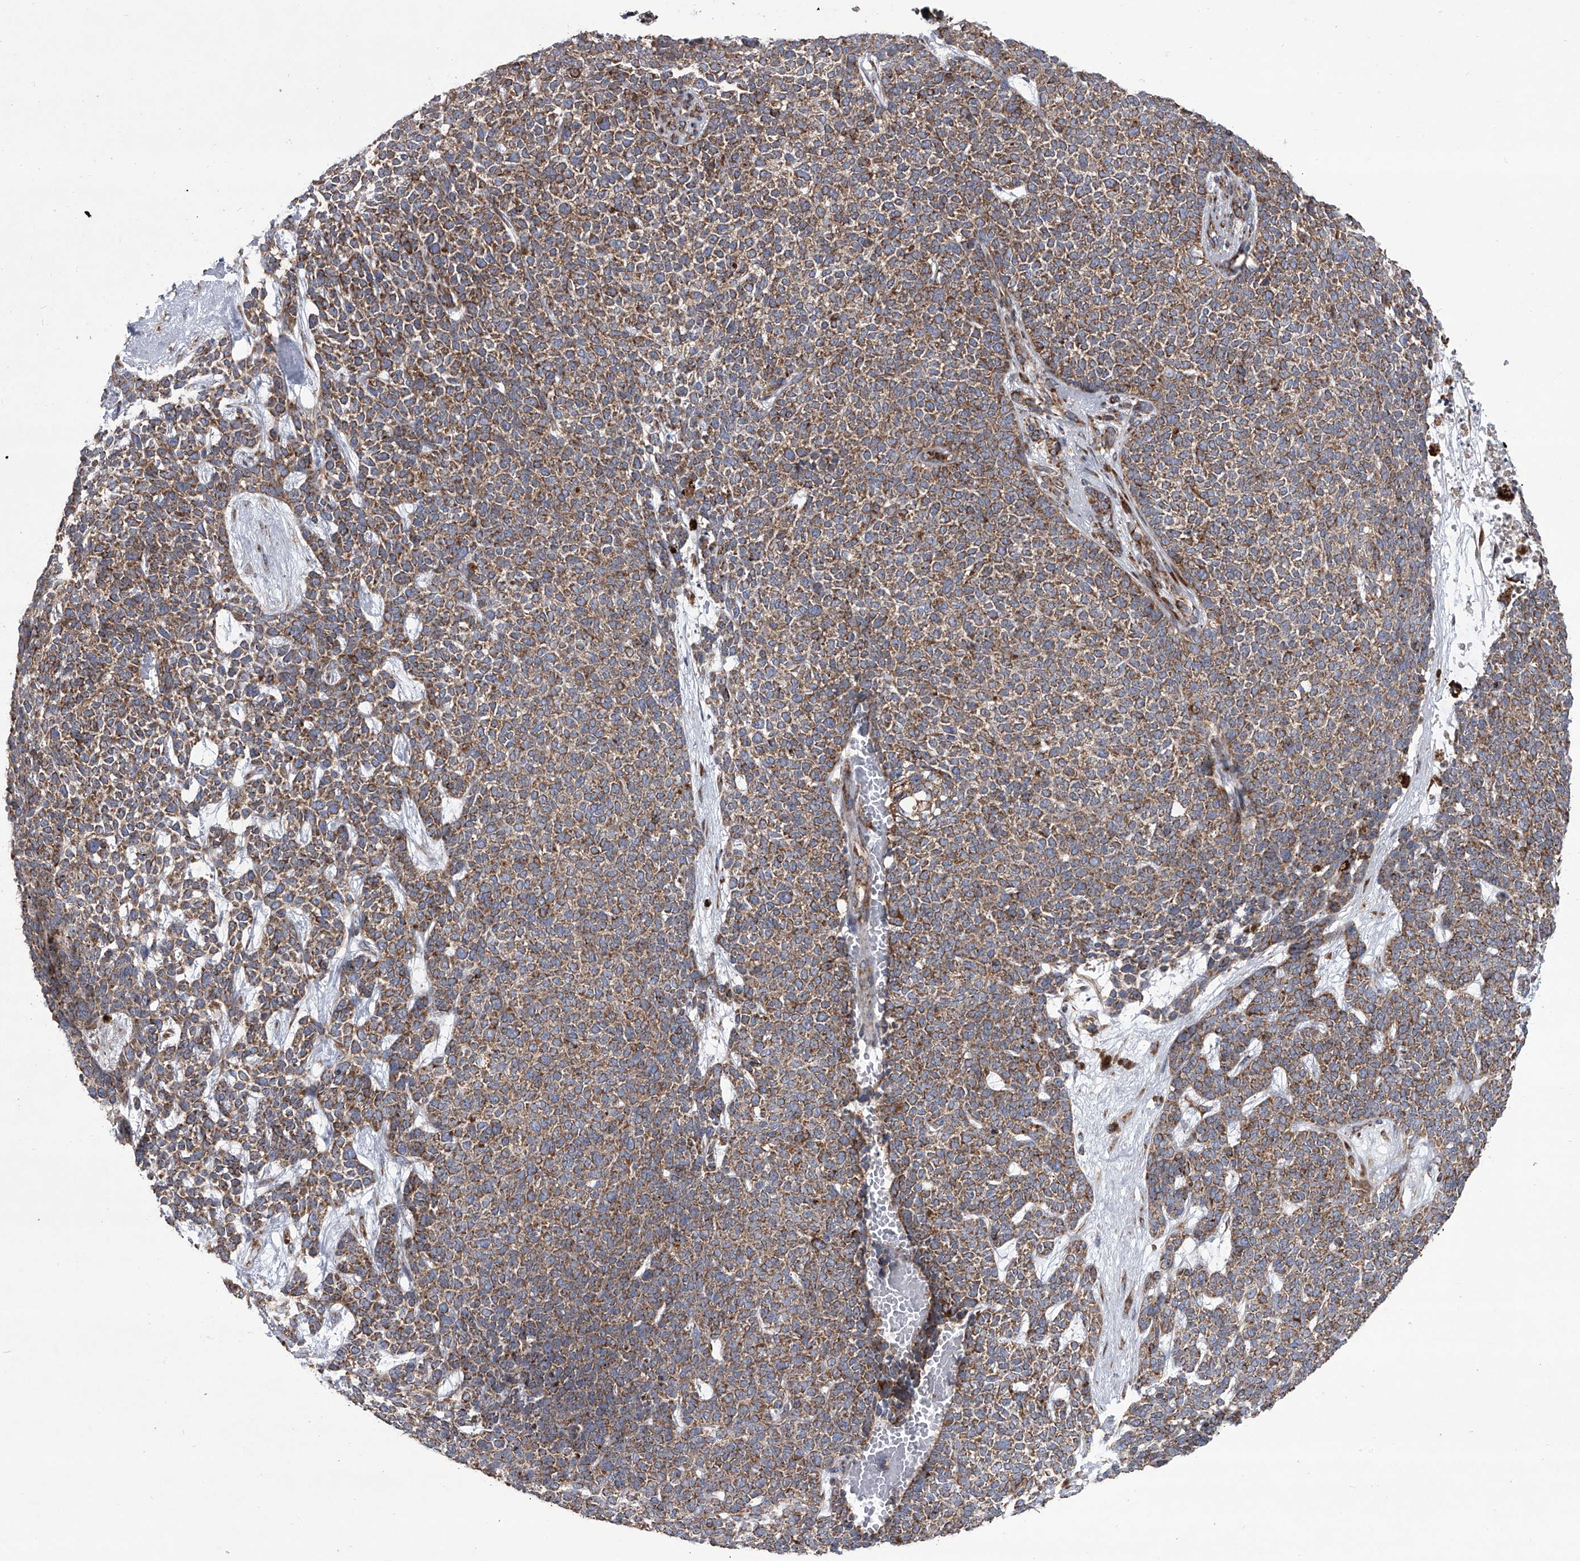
{"staining": {"intensity": "moderate", "quantity": ">75%", "location": "cytoplasmic/membranous"}, "tissue": "skin cancer", "cell_type": "Tumor cells", "image_type": "cancer", "snomed": [{"axis": "morphology", "description": "Basal cell carcinoma"}, {"axis": "topography", "description": "Skin"}], "caption": "Immunohistochemical staining of human basal cell carcinoma (skin) demonstrates moderate cytoplasmic/membranous protein positivity in approximately >75% of tumor cells.", "gene": "ZC3H15", "patient": {"sex": "female", "age": 84}}